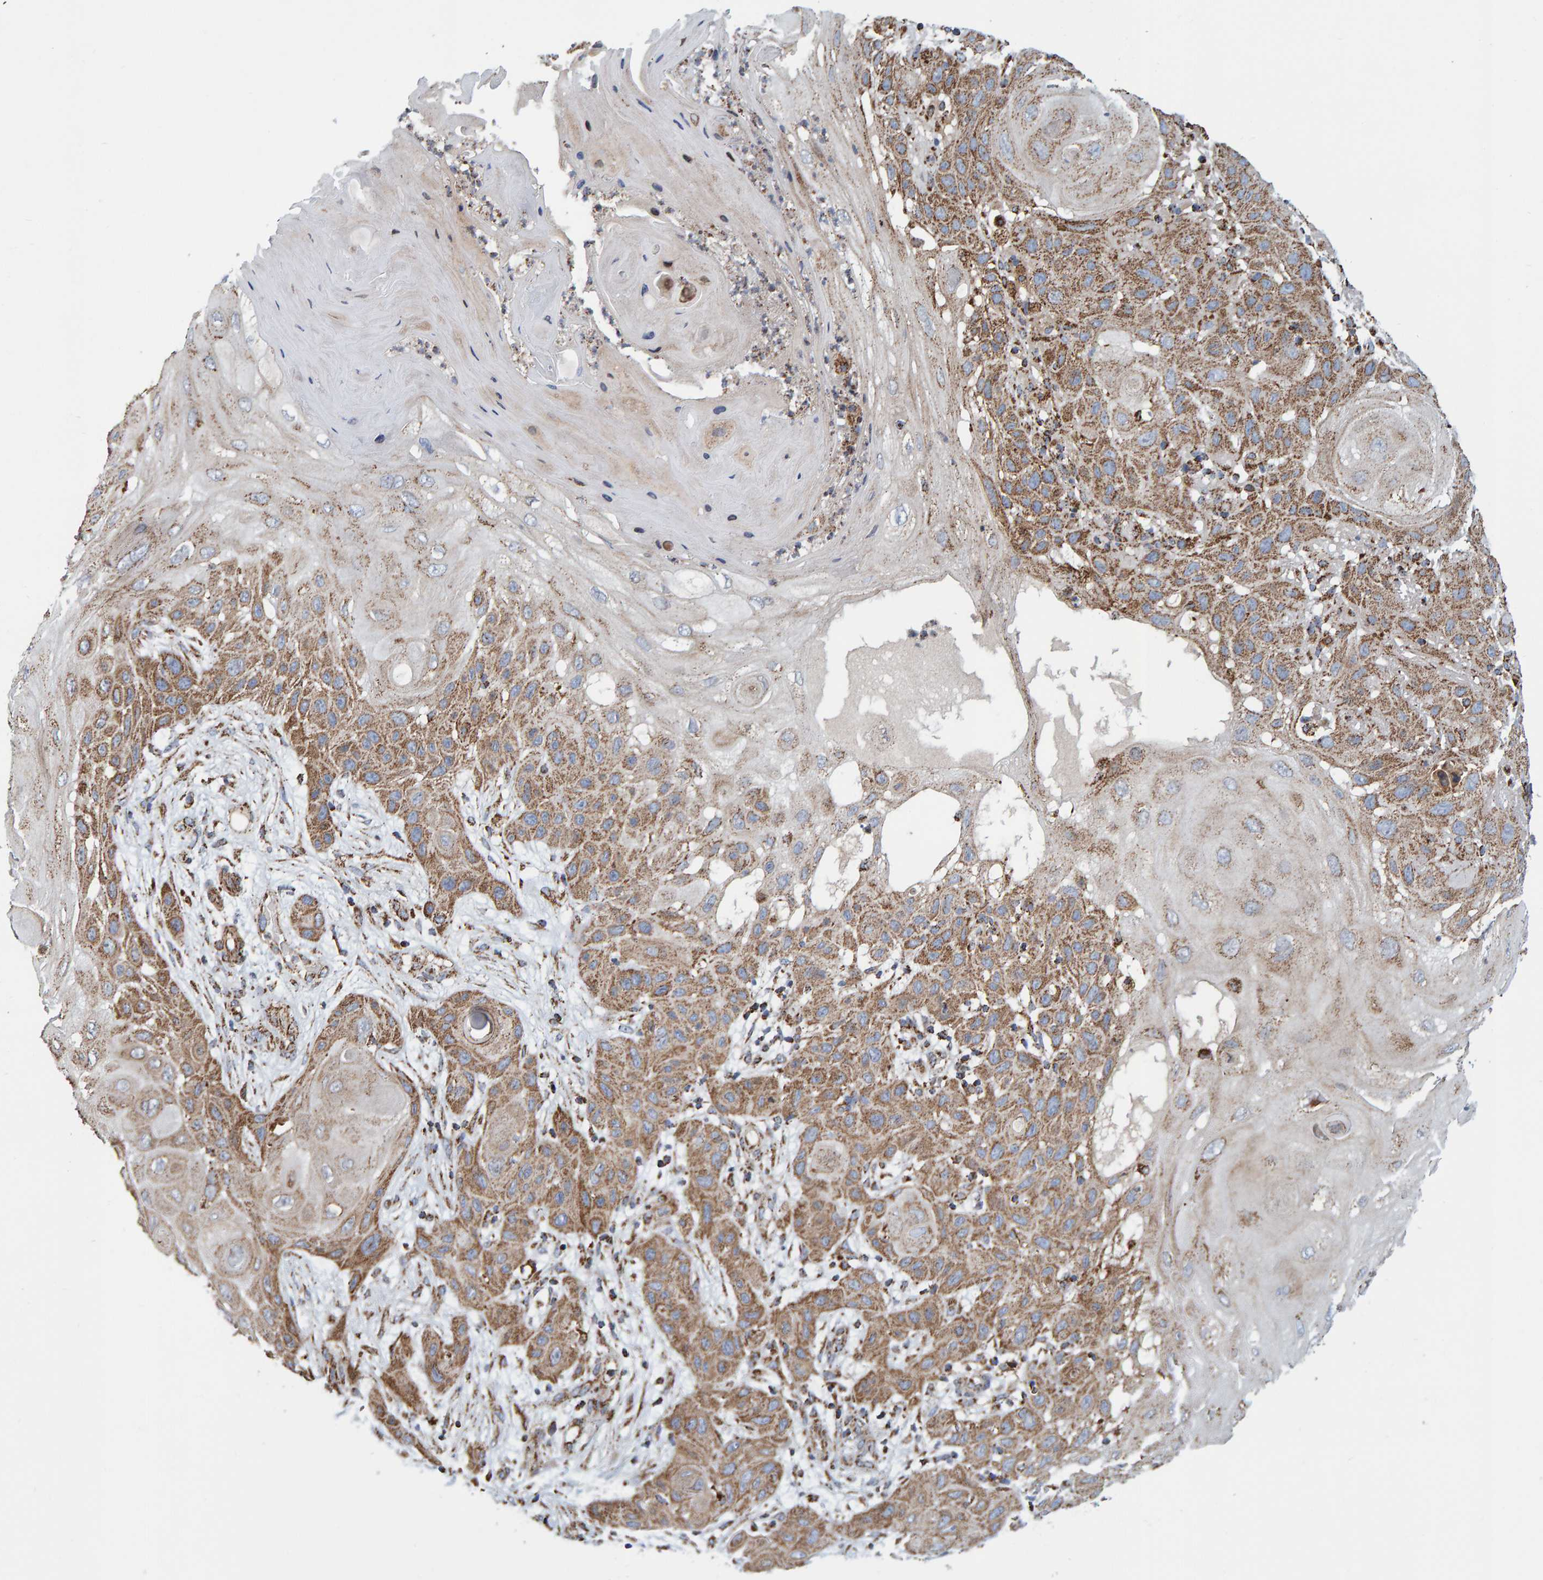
{"staining": {"intensity": "moderate", "quantity": "25%-75%", "location": "cytoplasmic/membranous"}, "tissue": "skin cancer", "cell_type": "Tumor cells", "image_type": "cancer", "snomed": [{"axis": "morphology", "description": "Squamous cell carcinoma, NOS"}, {"axis": "topography", "description": "Skin"}], "caption": "Immunohistochemical staining of skin cancer exhibits moderate cytoplasmic/membranous protein staining in about 25%-75% of tumor cells.", "gene": "MRPL45", "patient": {"sex": "female", "age": 96}}